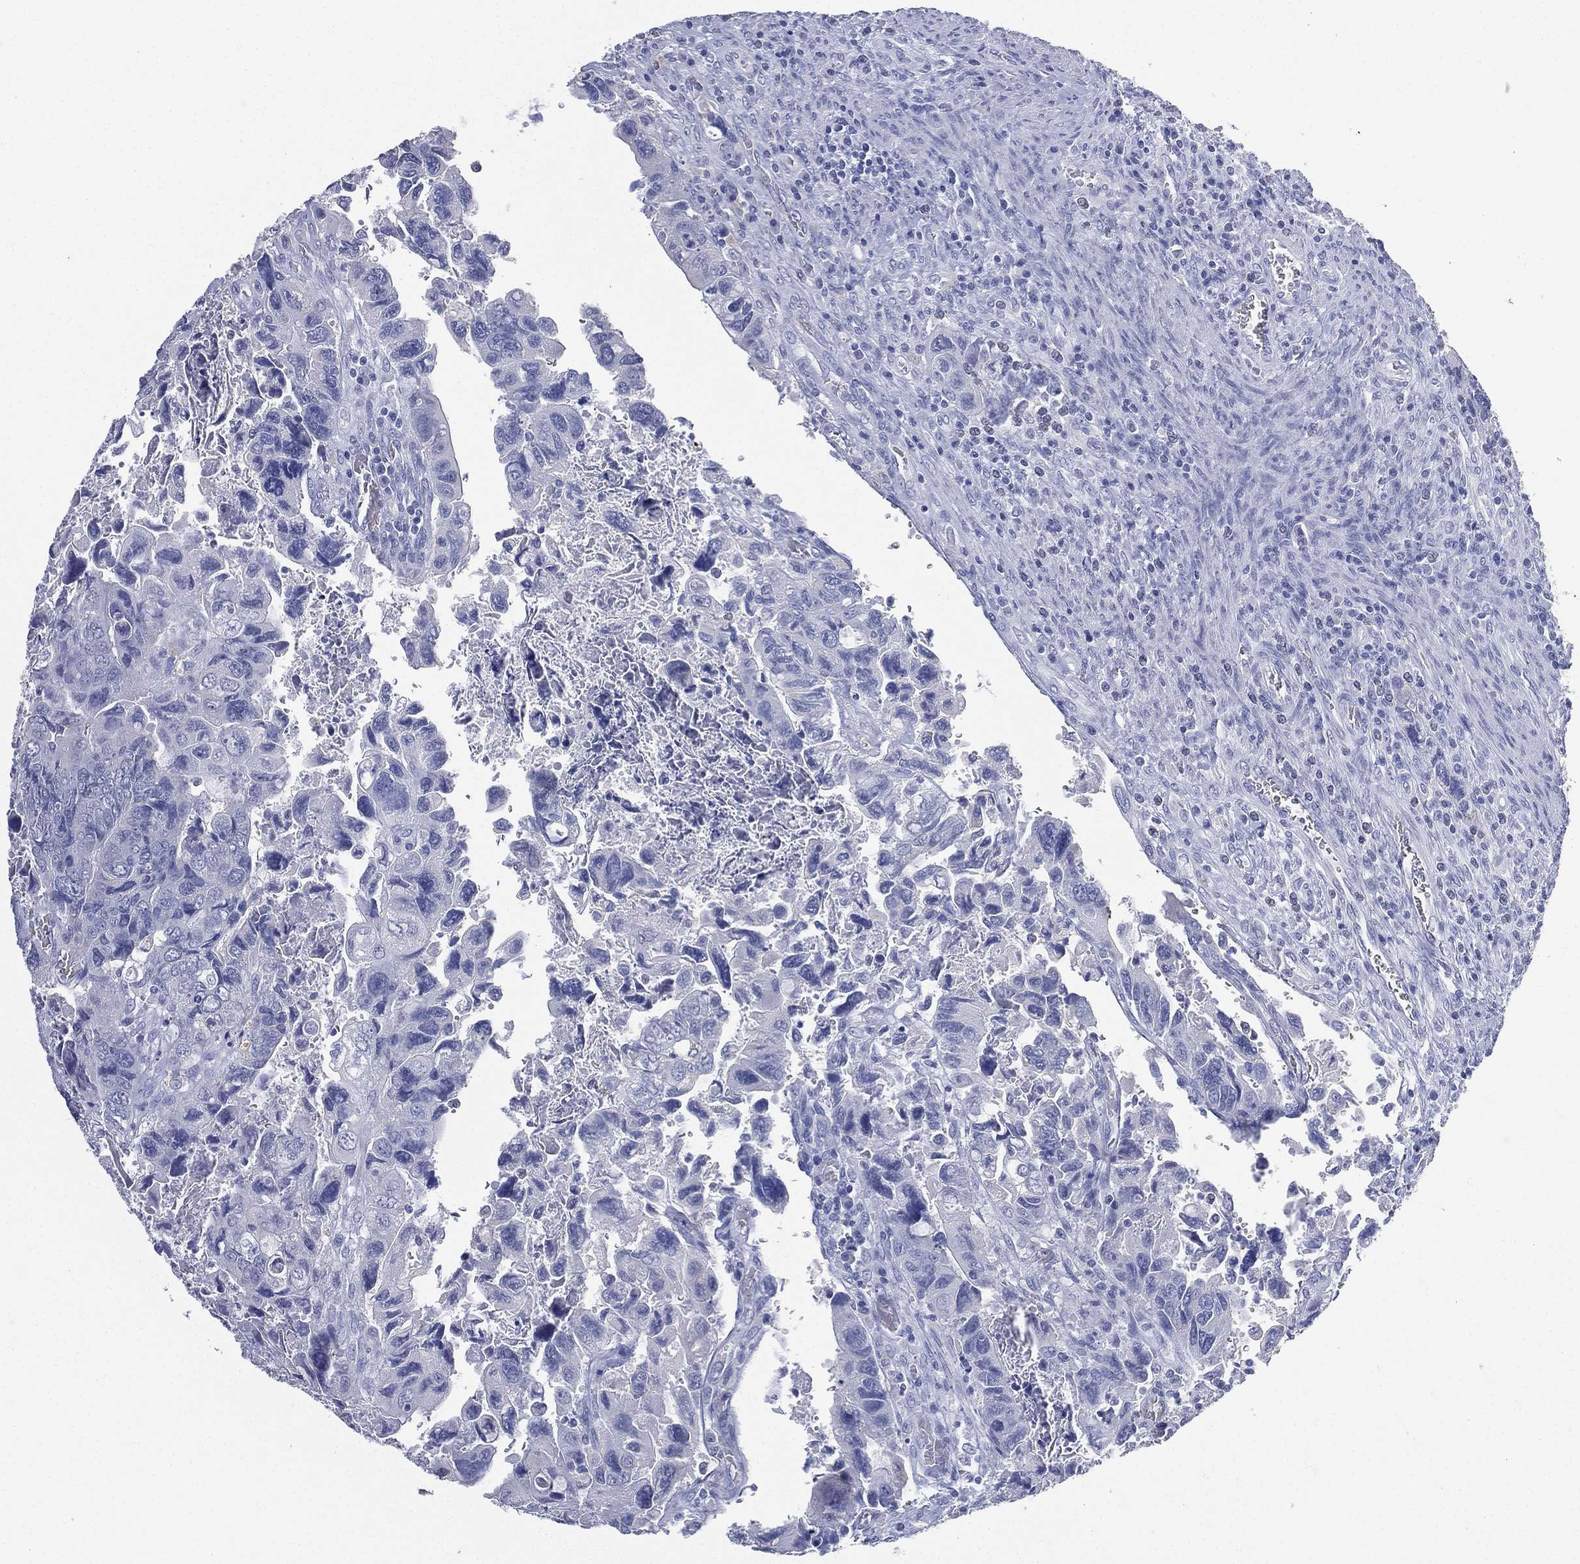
{"staining": {"intensity": "negative", "quantity": "none", "location": "none"}, "tissue": "colorectal cancer", "cell_type": "Tumor cells", "image_type": "cancer", "snomed": [{"axis": "morphology", "description": "Adenocarcinoma, NOS"}, {"axis": "topography", "description": "Rectum"}], "caption": "Immunohistochemistry histopathology image of colorectal adenocarcinoma stained for a protein (brown), which exhibits no positivity in tumor cells.", "gene": "FMO1", "patient": {"sex": "male", "age": 62}}